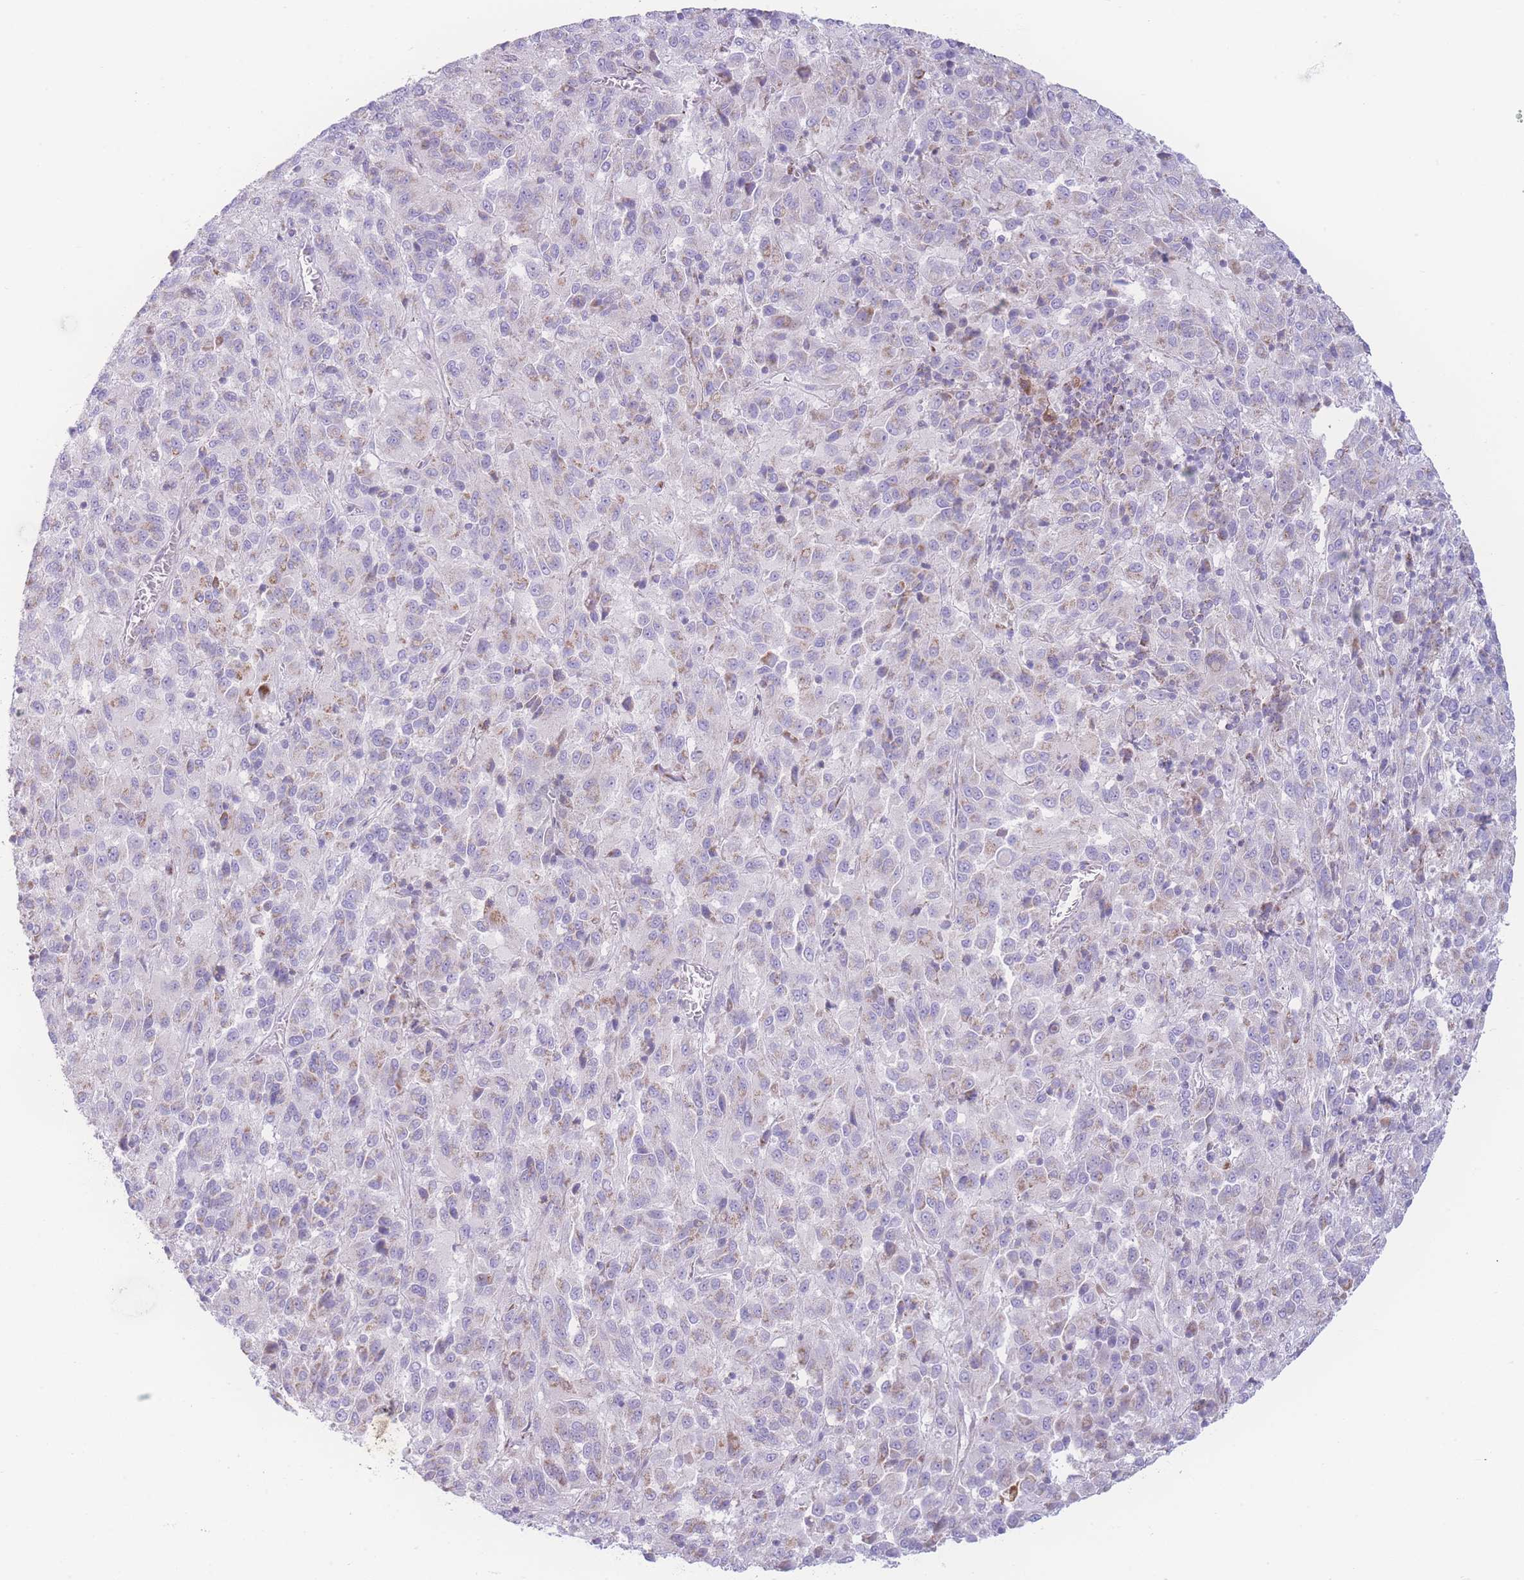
{"staining": {"intensity": "weak", "quantity": "<25%", "location": "cytoplasmic/membranous"}, "tissue": "melanoma", "cell_type": "Tumor cells", "image_type": "cancer", "snomed": [{"axis": "morphology", "description": "Malignant melanoma, Metastatic site"}, {"axis": "topography", "description": "Lung"}], "caption": "Tumor cells are negative for protein expression in human malignant melanoma (metastatic site).", "gene": "NBEAL1", "patient": {"sex": "male", "age": 64}}